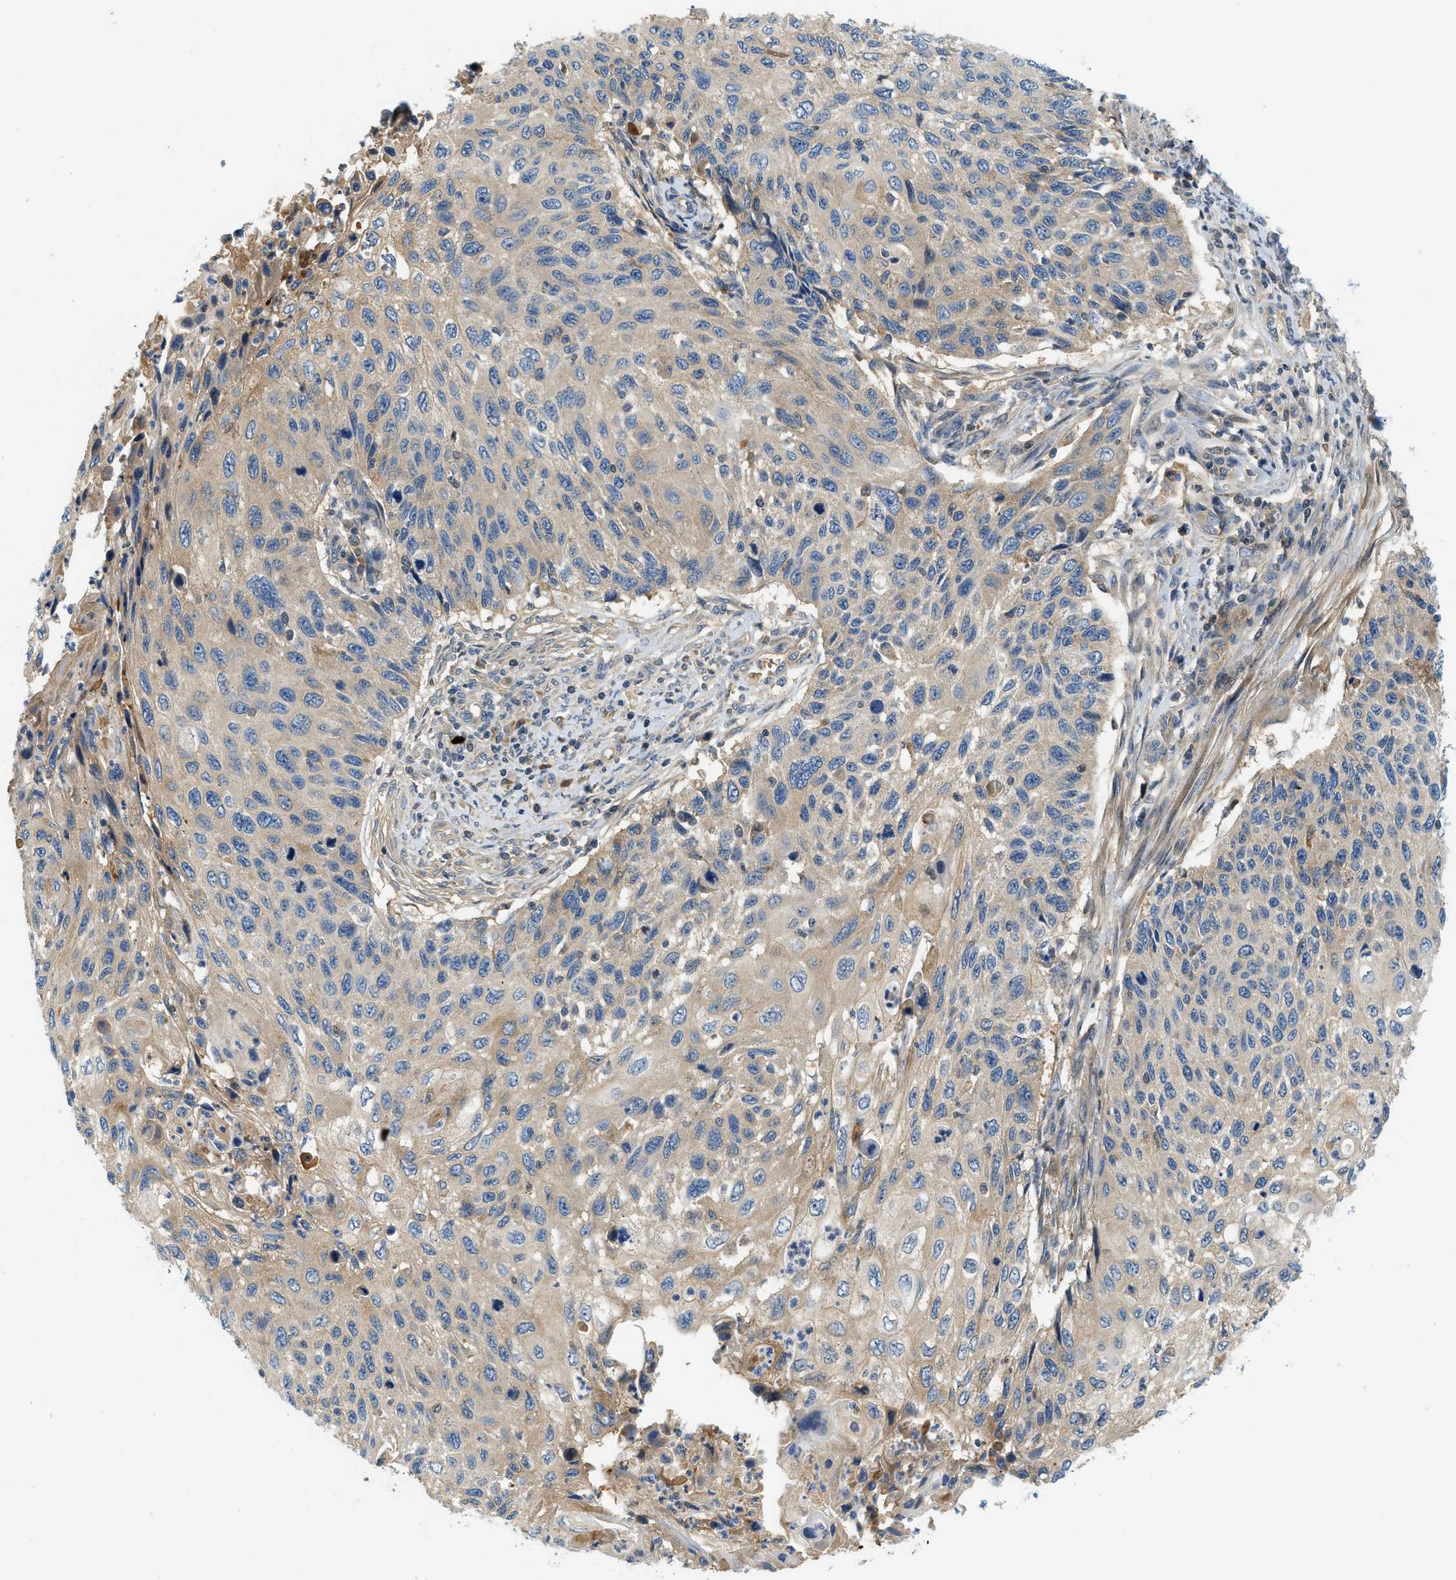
{"staining": {"intensity": "weak", "quantity": "25%-75%", "location": "cytoplasmic/membranous"}, "tissue": "cervical cancer", "cell_type": "Tumor cells", "image_type": "cancer", "snomed": [{"axis": "morphology", "description": "Squamous cell carcinoma, NOS"}, {"axis": "topography", "description": "Cervix"}], "caption": "Immunohistochemical staining of human cervical cancer (squamous cell carcinoma) exhibits low levels of weak cytoplasmic/membranous staining in about 25%-75% of tumor cells.", "gene": "KCNK1", "patient": {"sex": "female", "age": 70}}